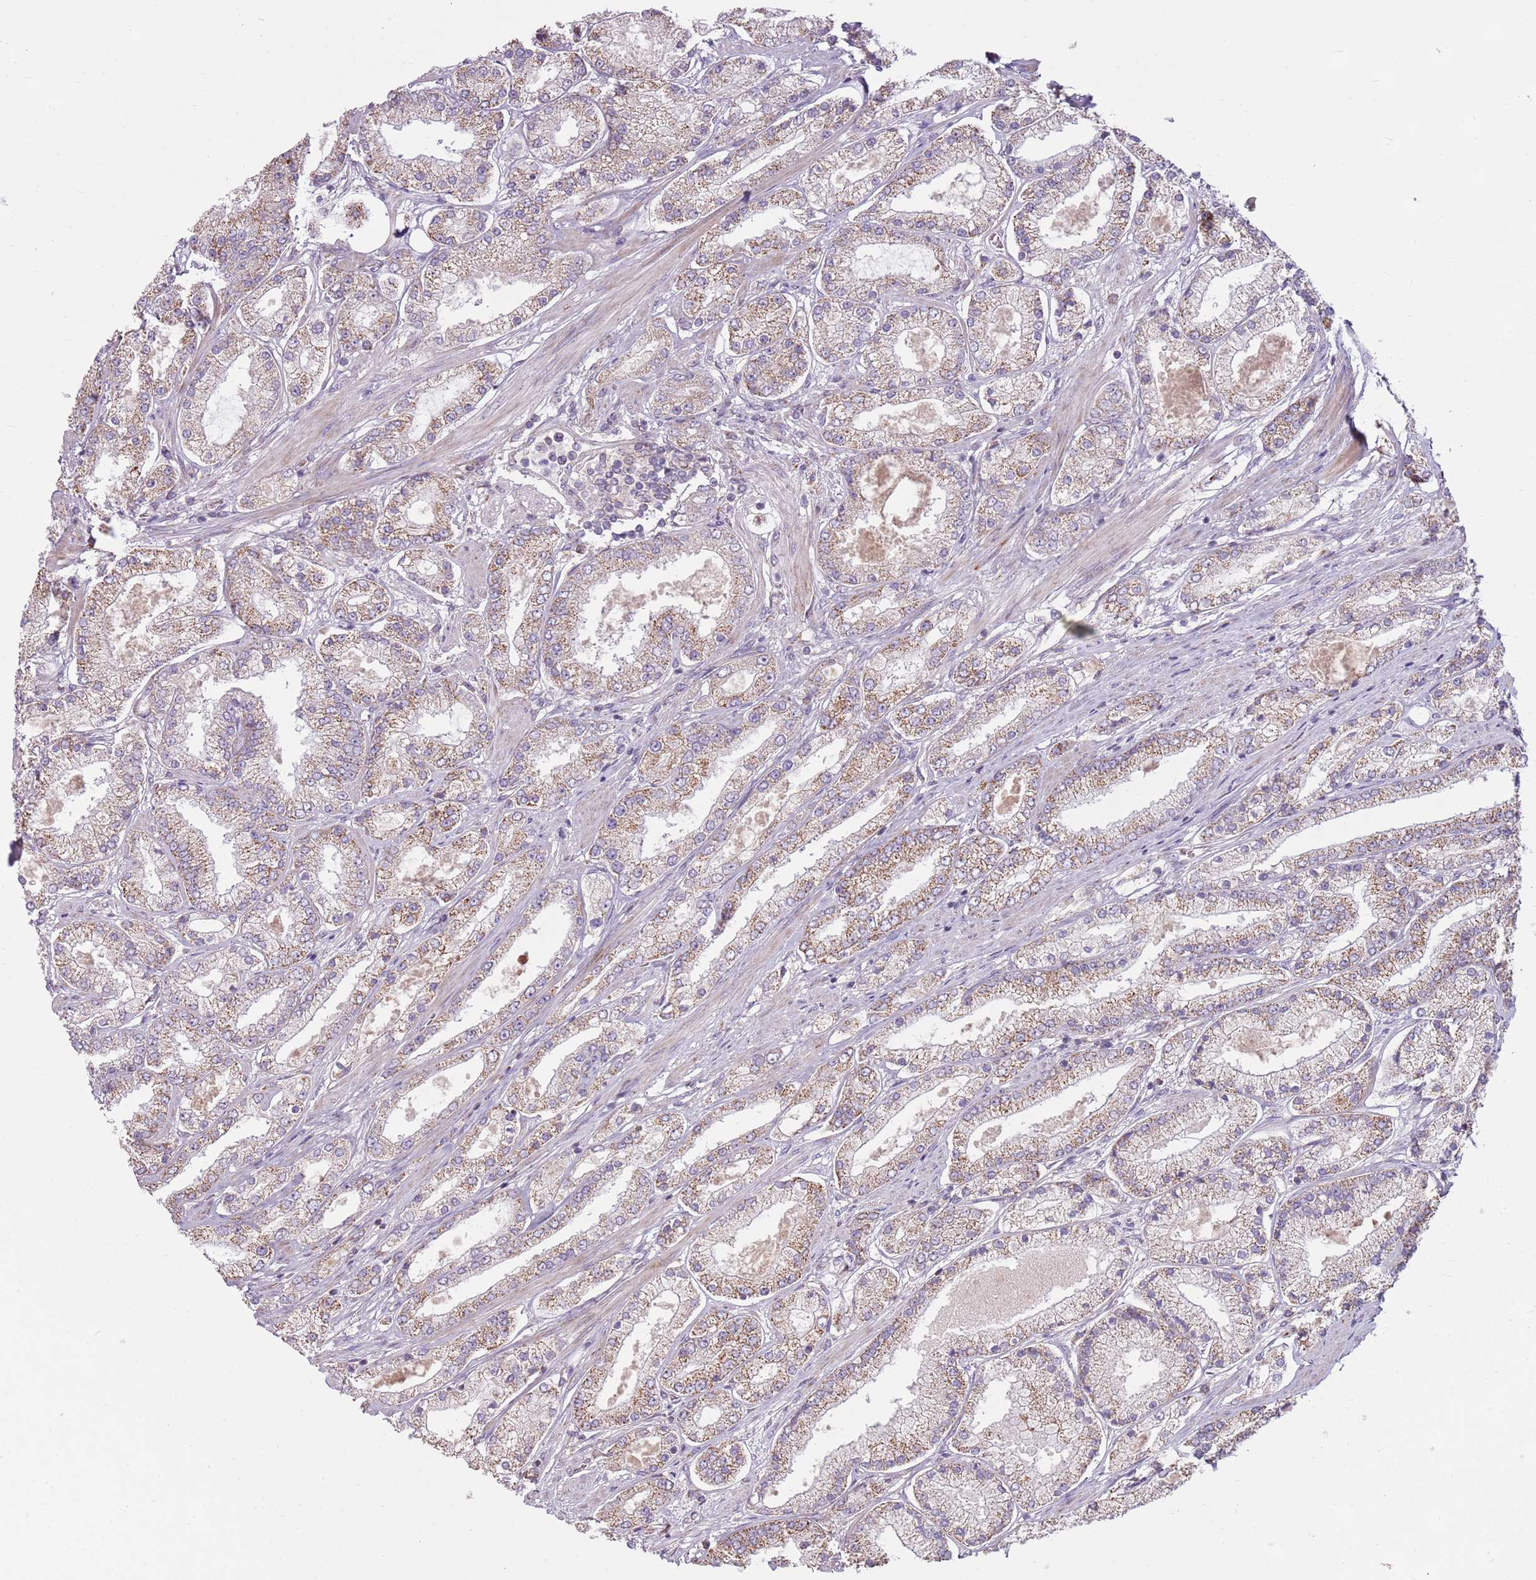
{"staining": {"intensity": "moderate", "quantity": ">75%", "location": "cytoplasmic/membranous"}, "tissue": "prostate cancer", "cell_type": "Tumor cells", "image_type": "cancer", "snomed": [{"axis": "morphology", "description": "Adenocarcinoma, High grade"}, {"axis": "topography", "description": "Prostate"}], "caption": "Prostate cancer tissue reveals moderate cytoplasmic/membranous expression in approximately >75% of tumor cells", "gene": "ZNF530", "patient": {"sex": "male", "age": 69}}